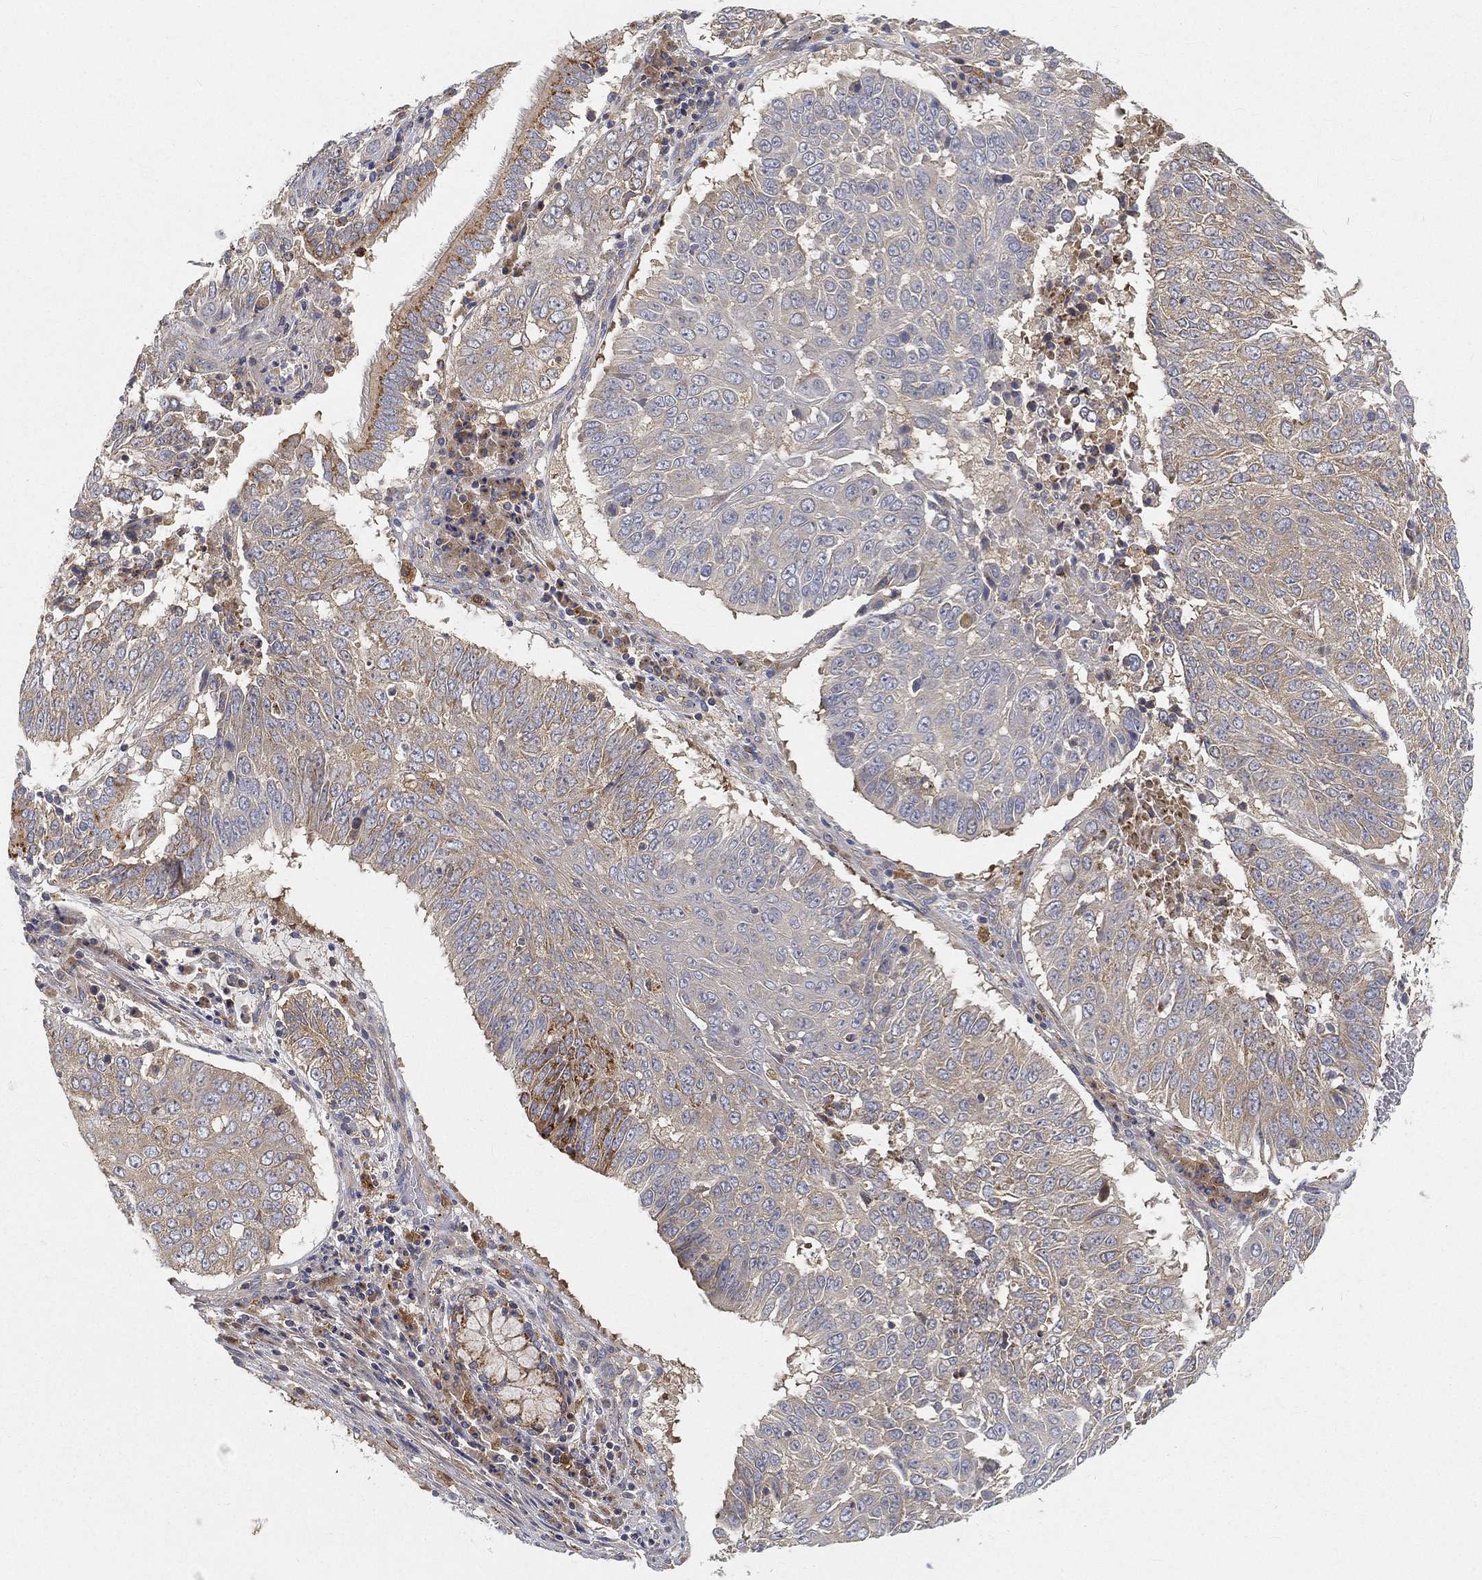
{"staining": {"intensity": "weak", "quantity": "<25%", "location": "cytoplasmic/membranous"}, "tissue": "lung cancer", "cell_type": "Tumor cells", "image_type": "cancer", "snomed": [{"axis": "morphology", "description": "Squamous cell carcinoma, NOS"}, {"axis": "topography", "description": "Lung"}], "caption": "A micrograph of human squamous cell carcinoma (lung) is negative for staining in tumor cells. The staining is performed using DAB (3,3'-diaminobenzidine) brown chromogen with nuclei counter-stained in using hematoxylin.", "gene": "CTSL", "patient": {"sex": "male", "age": 64}}